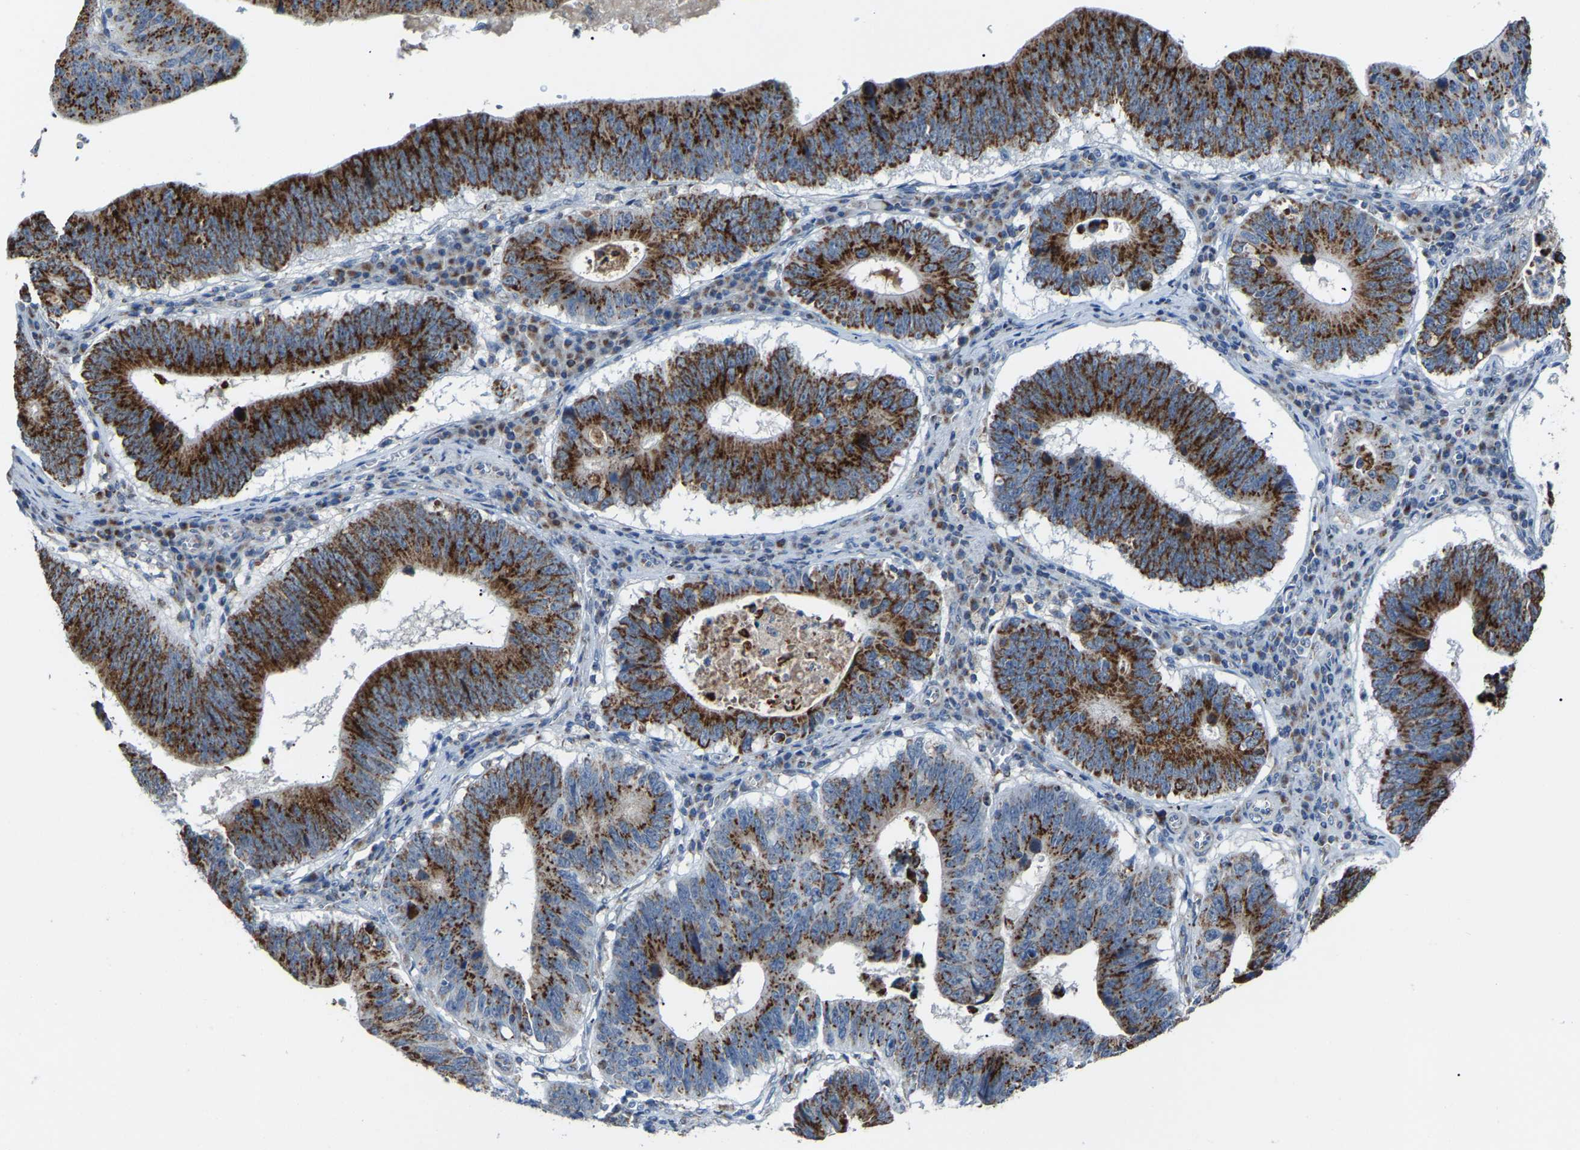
{"staining": {"intensity": "strong", "quantity": ">75%", "location": "cytoplasmic/membranous"}, "tissue": "stomach cancer", "cell_type": "Tumor cells", "image_type": "cancer", "snomed": [{"axis": "morphology", "description": "Adenocarcinoma, NOS"}, {"axis": "topography", "description": "Stomach"}], "caption": "Strong cytoplasmic/membranous staining for a protein is identified in approximately >75% of tumor cells of stomach cancer (adenocarcinoma) using immunohistochemistry (IHC).", "gene": "CANT1", "patient": {"sex": "male", "age": 59}}